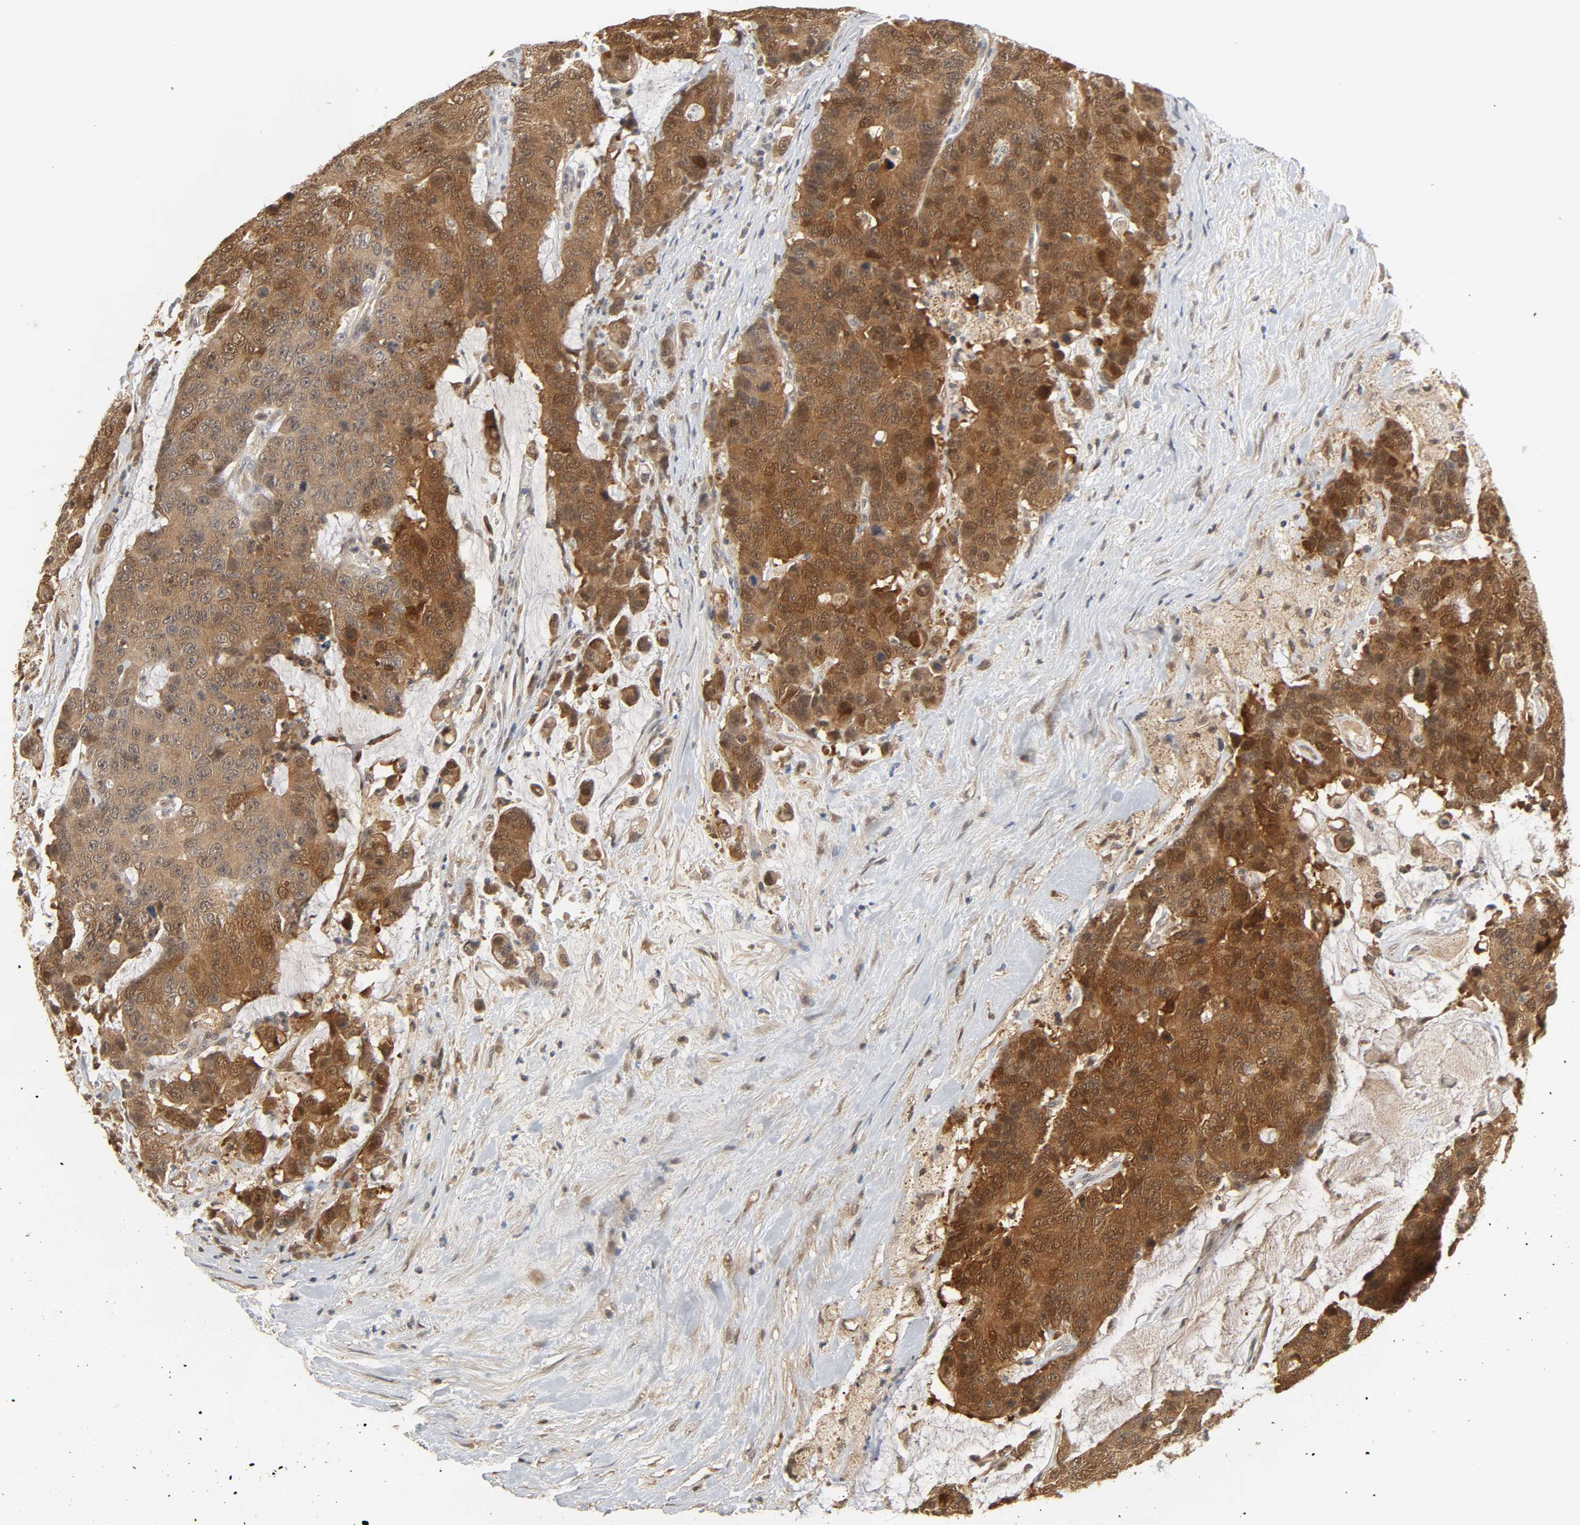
{"staining": {"intensity": "strong", "quantity": ">75%", "location": "cytoplasmic/membranous,nuclear"}, "tissue": "colorectal cancer", "cell_type": "Tumor cells", "image_type": "cancer", "snomed": [{"axis": "morphology", "description": "Adenocarcinoma, NOS"}, {"axis": "topography", "description": "Colon"}], "caption": "Colorectal cancer tissue demonstrates strong cytoplasmic/membranous and nuclear expression in about >75% of tumor cells", "gene": "MIF", "patient": {"sex": "female", "age": 86}}